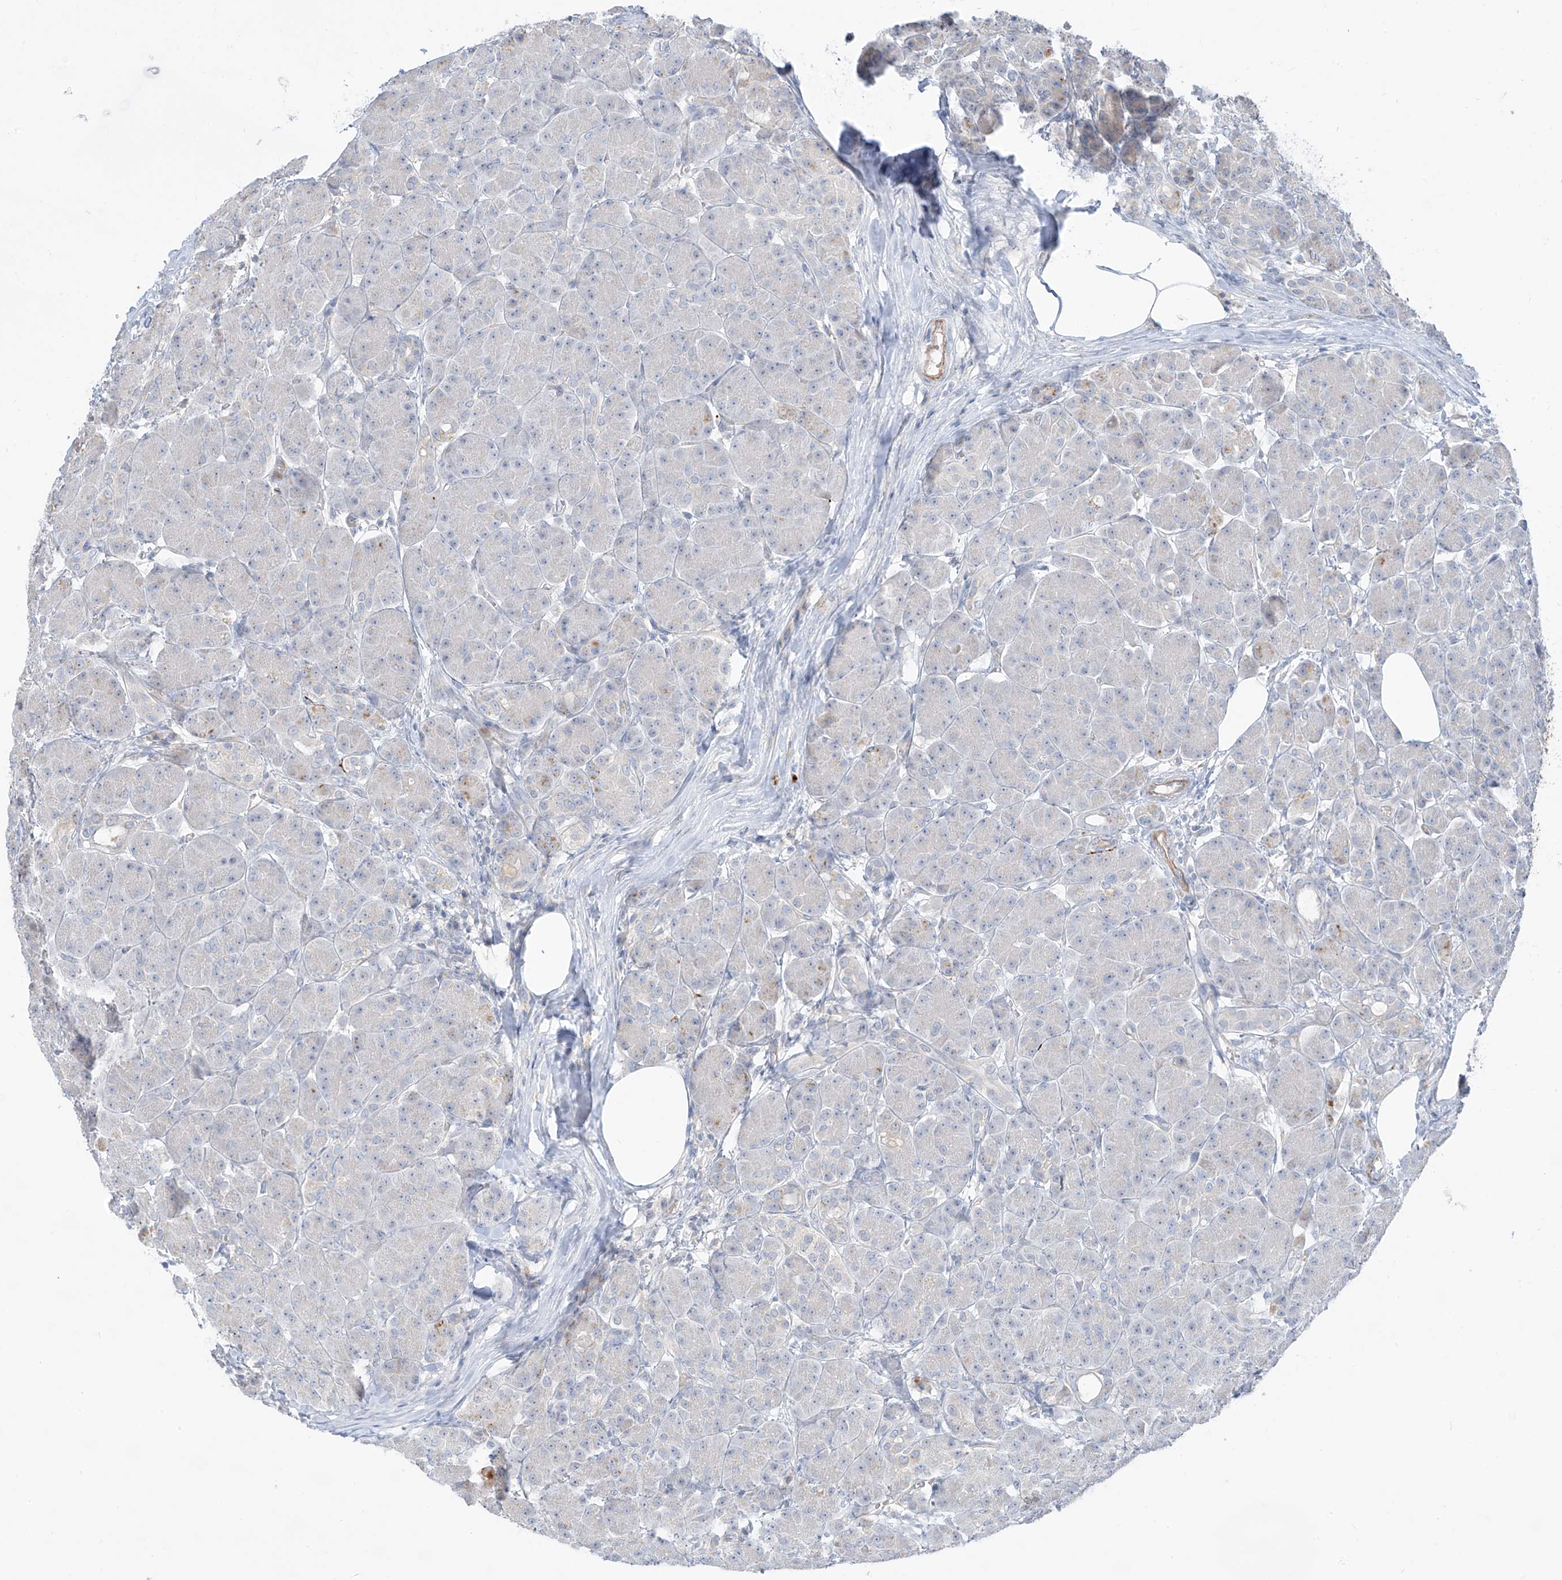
{"staining": {"intensity": "negative", "quantity": "none", "location": "none"}, "tissue": "pancreas", "cell_type": "Exocrine glandular cells", "image_type": "normal", "snomed": [{"axis": "morphology", "description": "Normal tissue, NOS"}, {"axis": "topography", "description": "Pancreas"}], "caption": "This photomicrograph is of unremarkable pancreas stained with immunohistochemistry (IHC) to label a protein in brown with the nuclei are counter-stained blue. There is no expression in exocrine glandular cells. (Brightfield microscopy of DAB immunohistochemistry at high magnification).", "gene": "C2orf42", "patient": {"sex": "male", "age": 63}}